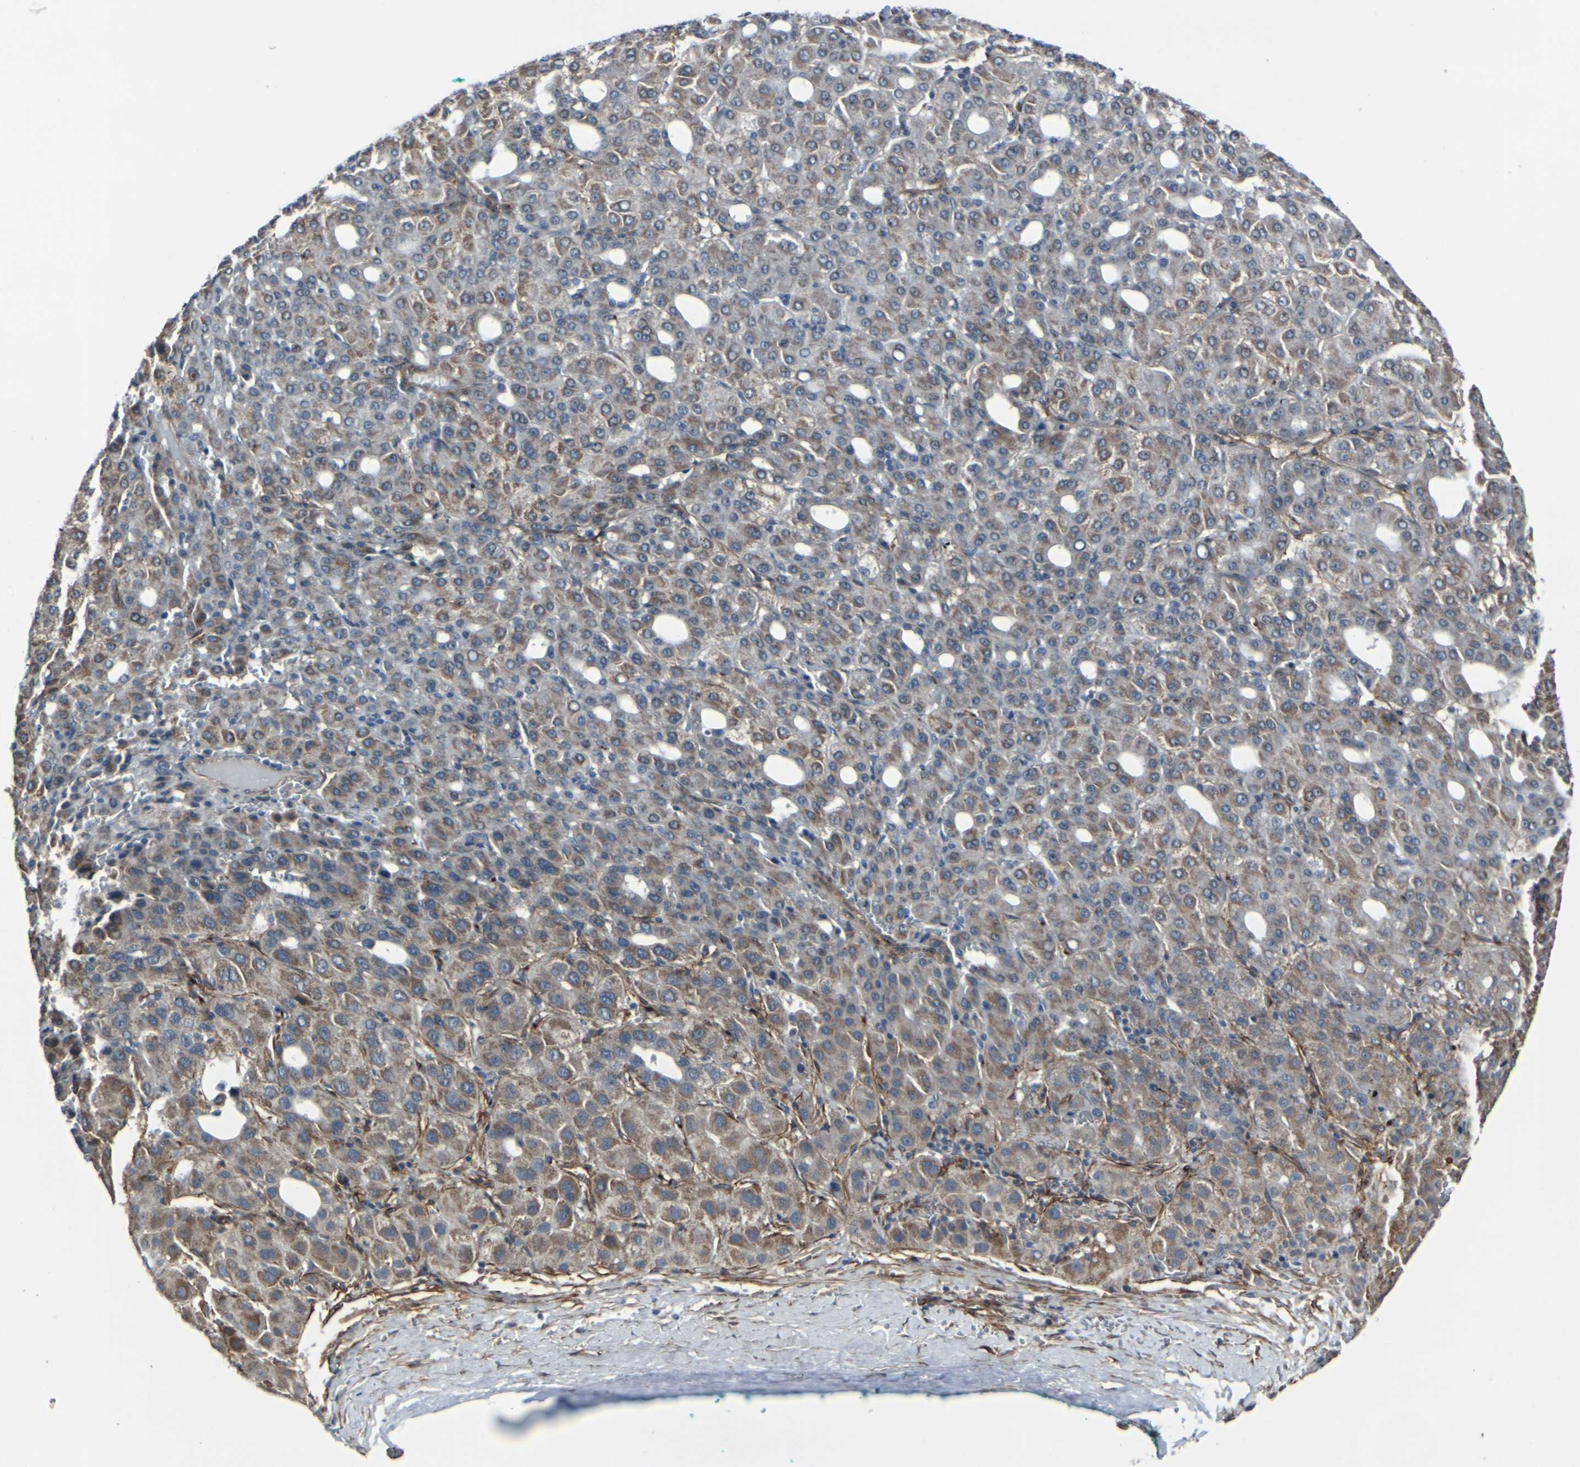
{"staining": {"intensity": "moderate", "quantity": "<25%", "location": "cytoplasmic/membranous"}, "tissue": "liver cancer", "cell_type": "Tumor cells", "image_type": "cancer", "snomed": [{"axis": "morphology", "description": "Carcinoma, Hepatocellular, NOS"}, {"axis": "topography", "description": "Liver"}], "caption": "Approximately <25% of tumor cells in human liver hepatocellular carcinoma reveal moderate cytoplasmic/membranous protein staining as visualized by brown immunohistochemical staining.", "gene": "MYOF", "patient": {"sex": "male", "age": 65}}